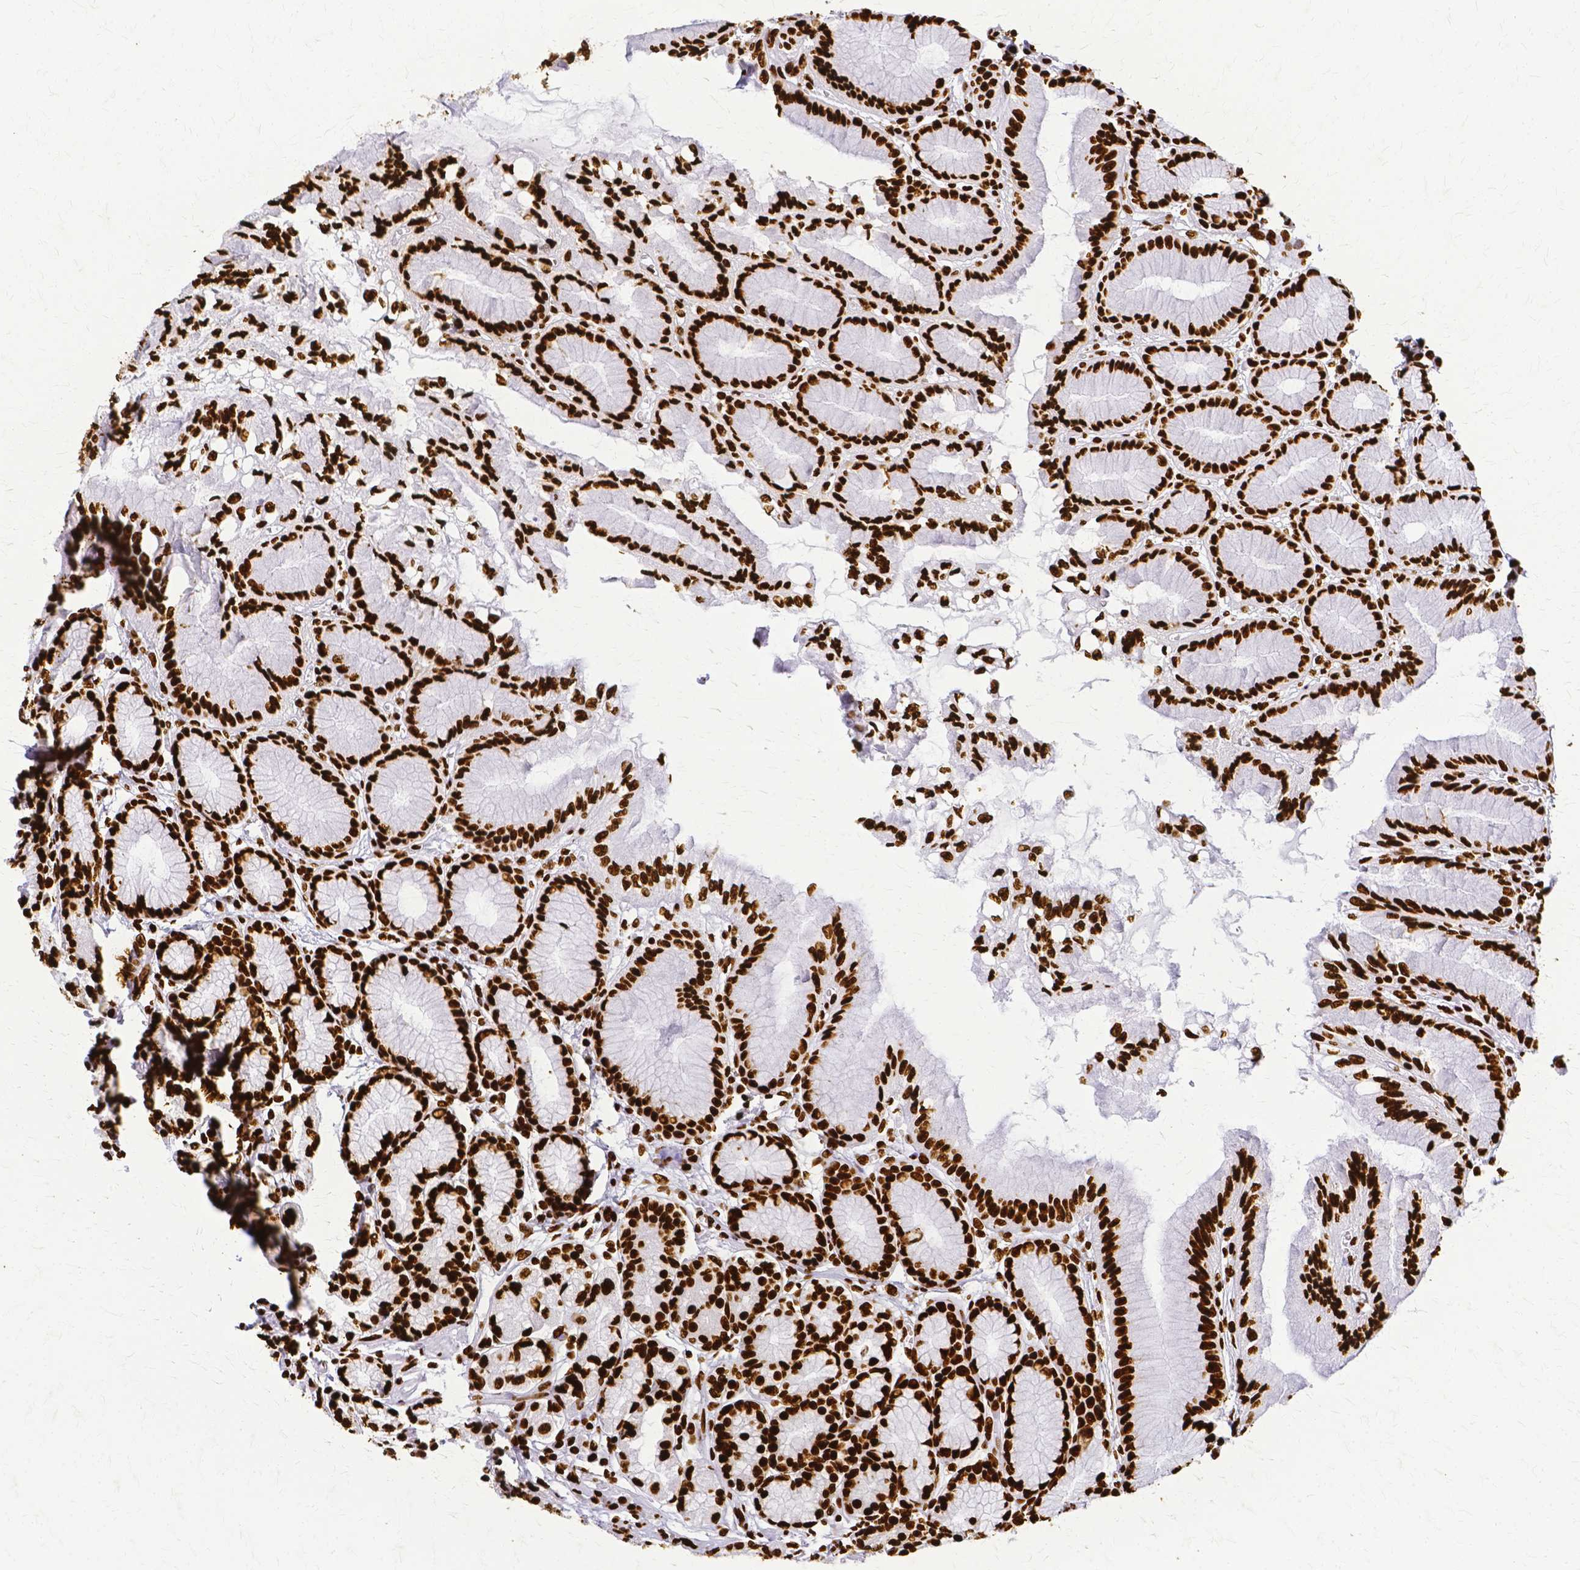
{"staining": {"intensity": "strong", "quantity": ">75%", "location": "nuclear"}, "tissue": "stomach", "cell_type": "Glandular cells", "image_type": "normal", "snomed": [{"axis": "morphology", "description": "Normal tissue, NOS"}, {"axis": "topography", "description": "Stomach"}, {"axis": "topography", "description": "Stomach, lower"}], "caption": "Immunohistochemistry of unremarkable stomach displays high levels of strong nuclear staining in approximately >75% of glandular cells. (IHC, brightfield microscopy, high magnification).", "gene": "SFPQ", "patient": {"sex": "male", "age": 76}}